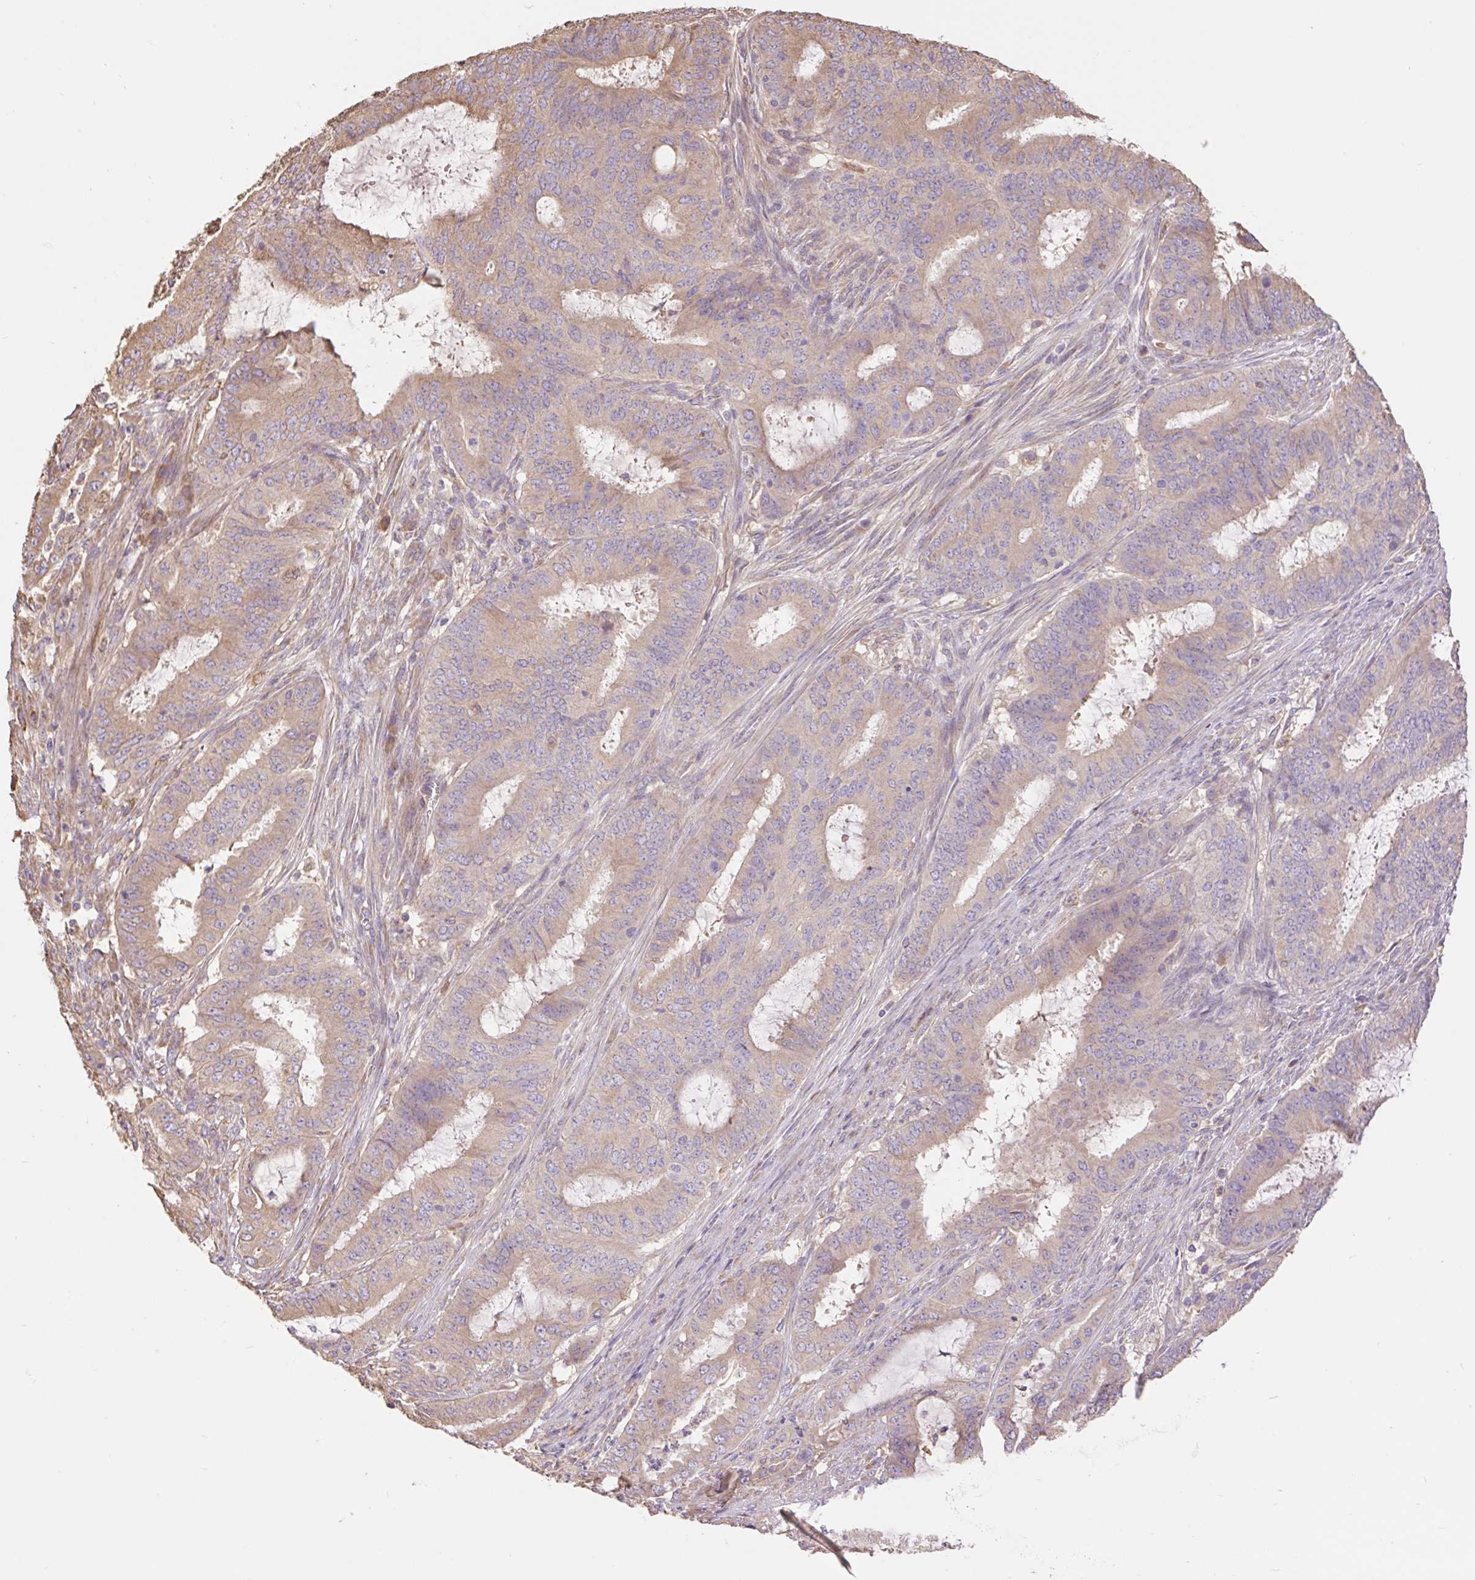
{"staining": {"intensity": "moderate", "quantity": ">75%", "location": "cytoplasmic/membranous"}, "tissue": "endometrial cancer", "cell_type": "Tumor cells", "image_type": "cancer", "snomed": [{"axis": "morphology", "description": "Adenocarcinoma, NOS"}, {"axis": "topography", "description": "Endometrium"}], "caption": "Endometrial adenocarcinoma was stained to show a protein in brown. There is medium levels of moderate cytoplasmic/membranous expression in about >75% of tumor cells.", "gene": "DESI1", "patient": {"sex": "female", "age": 51}}